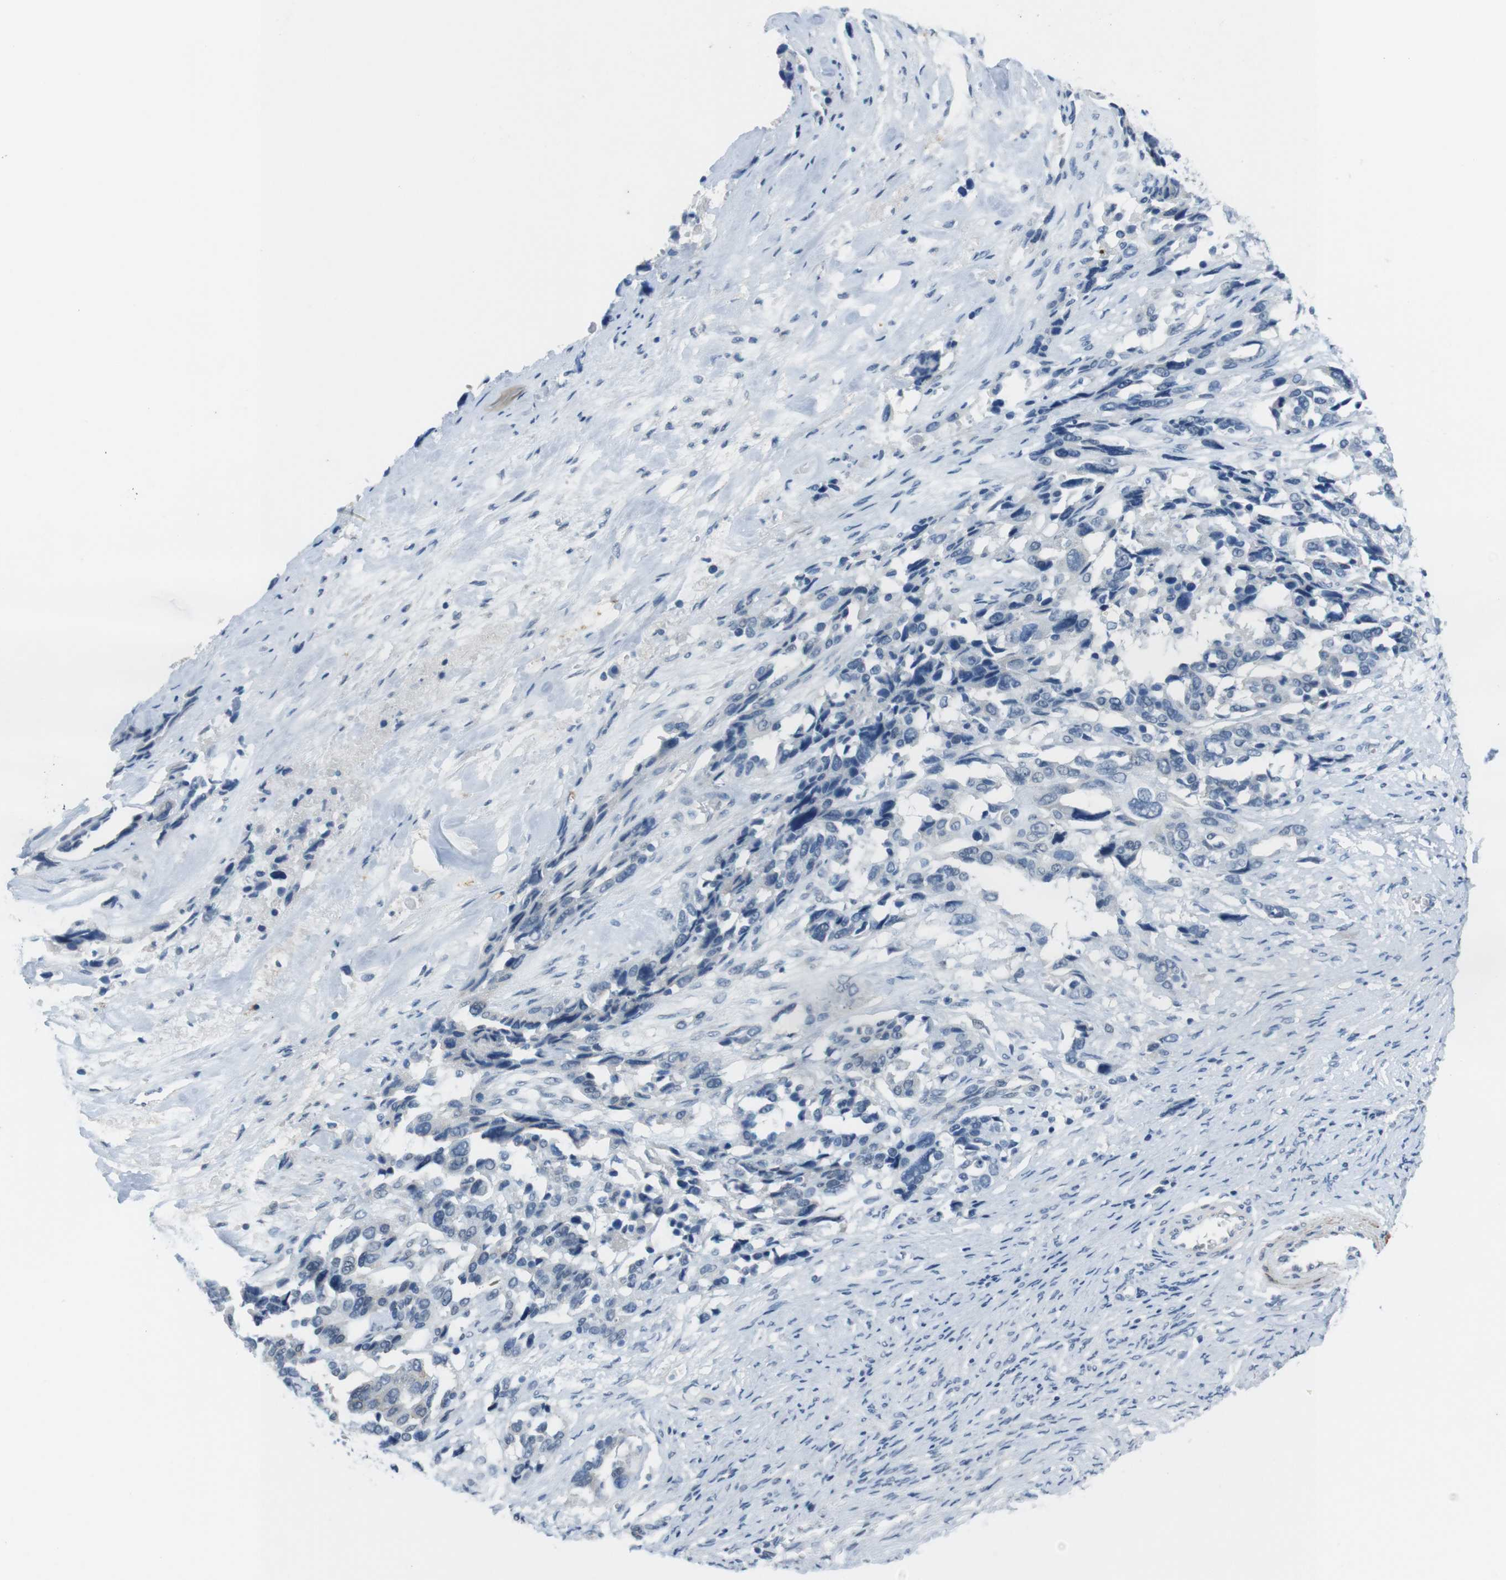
{"staining": {"intensity": "negative", "quantity": "none", "location": "none"}, "tissue": "ovarian cancer", "cell_type": "Tumor cells", "image_type": "cancer", "snomed": [{"axis": "morphology", "description": "Cystadenocarcinoma, serous, NOS"}, {"axis": "topography", "description": "Ovary"}], "caption": "Histopathology image shows no significant protein staining in tumor cells of ovarian serous cystadenocarcinoma.", "gene": "HRH2", "patient": {"sex": "female", "age": 44}}